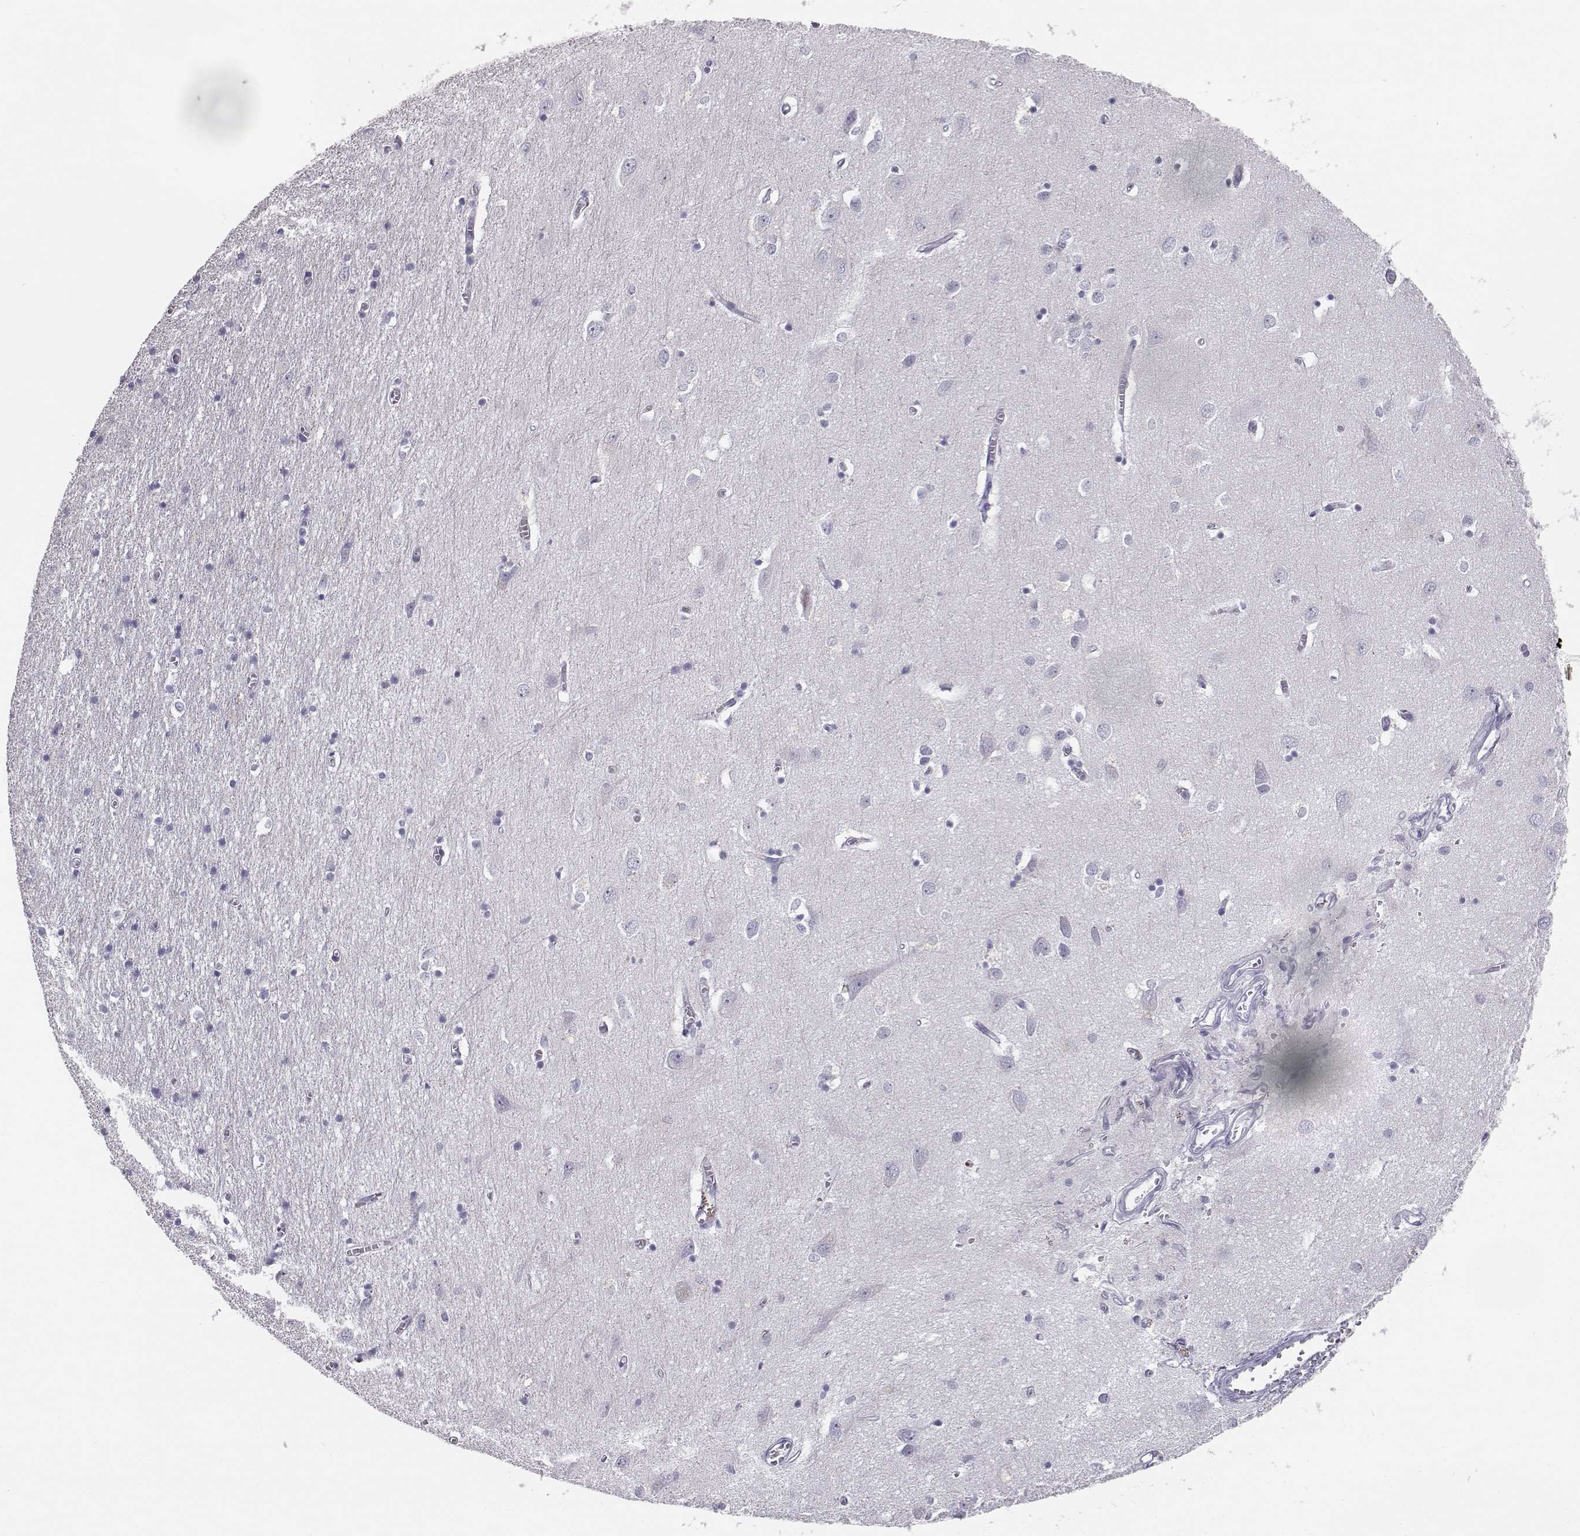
{"staining": {"intensity": "negative", "quantity": "none", "location": "none"}, "tissue": "cerebral cortex", "cell_type": "Endothelial cells", "image_type": "normal", "snomed": [{"axis": "morphology", "description": "Normal tissue, NOS"}, {"axis": "topography", "description": "Cerebral cortex"}], "caption": "This is a image of immunohistochemistry staining of normal cerebral cortex, which shows no expression in endothelial cells.", "gene": "MYCBPAP", "patient": {"sex": "male", "age": 70}}